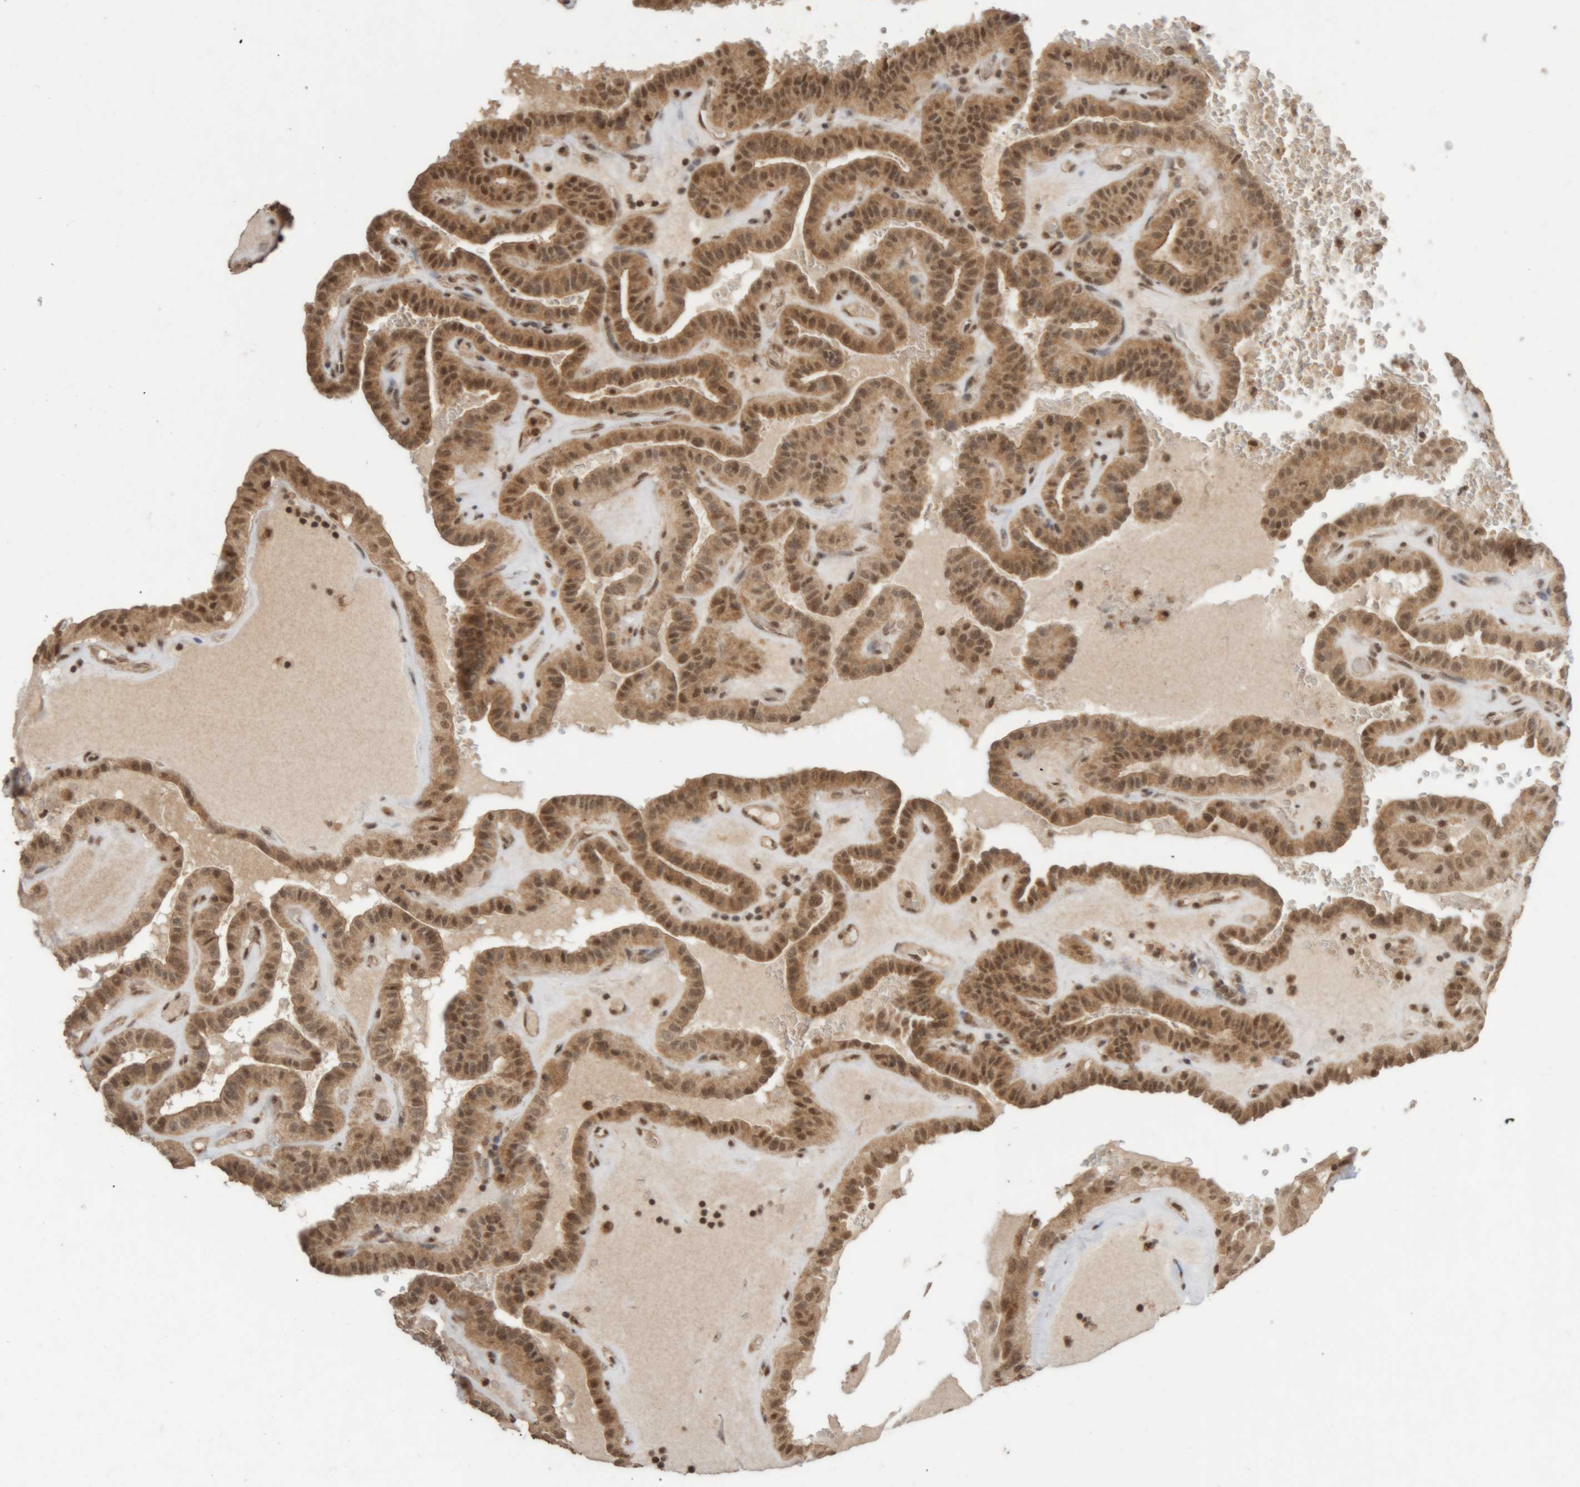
{"staining": {"intensity": "moderate", "quantity": ">75%", "location": "cytoplasmic/membranous,nuclear"}, "tissue": "thyroid cancer", "cell_type": "Tumor cells", "image_type": "cancer", "snomed": [{"axis": "morphology", "description": "Papillary adenocarcinoma, NOS"}, {"axis": "topography", "description": "Thyroid gland"}], "caption": "Thyroid cancer (papillary adenocarcinoma) tissue reveals moderate cytoplasmic/membranous and nuclear expression in approximately >75% of tumor cells, visualized by immunohistochemistry. The staining is performed using DAB (3,3'-diaminobenzidine) brown chromogen to label protein expression. The nuclei are counter-stained blue using hematoxylin.", "gene": "KEAP1", "patient": {"sex": "male", "age": 77}}